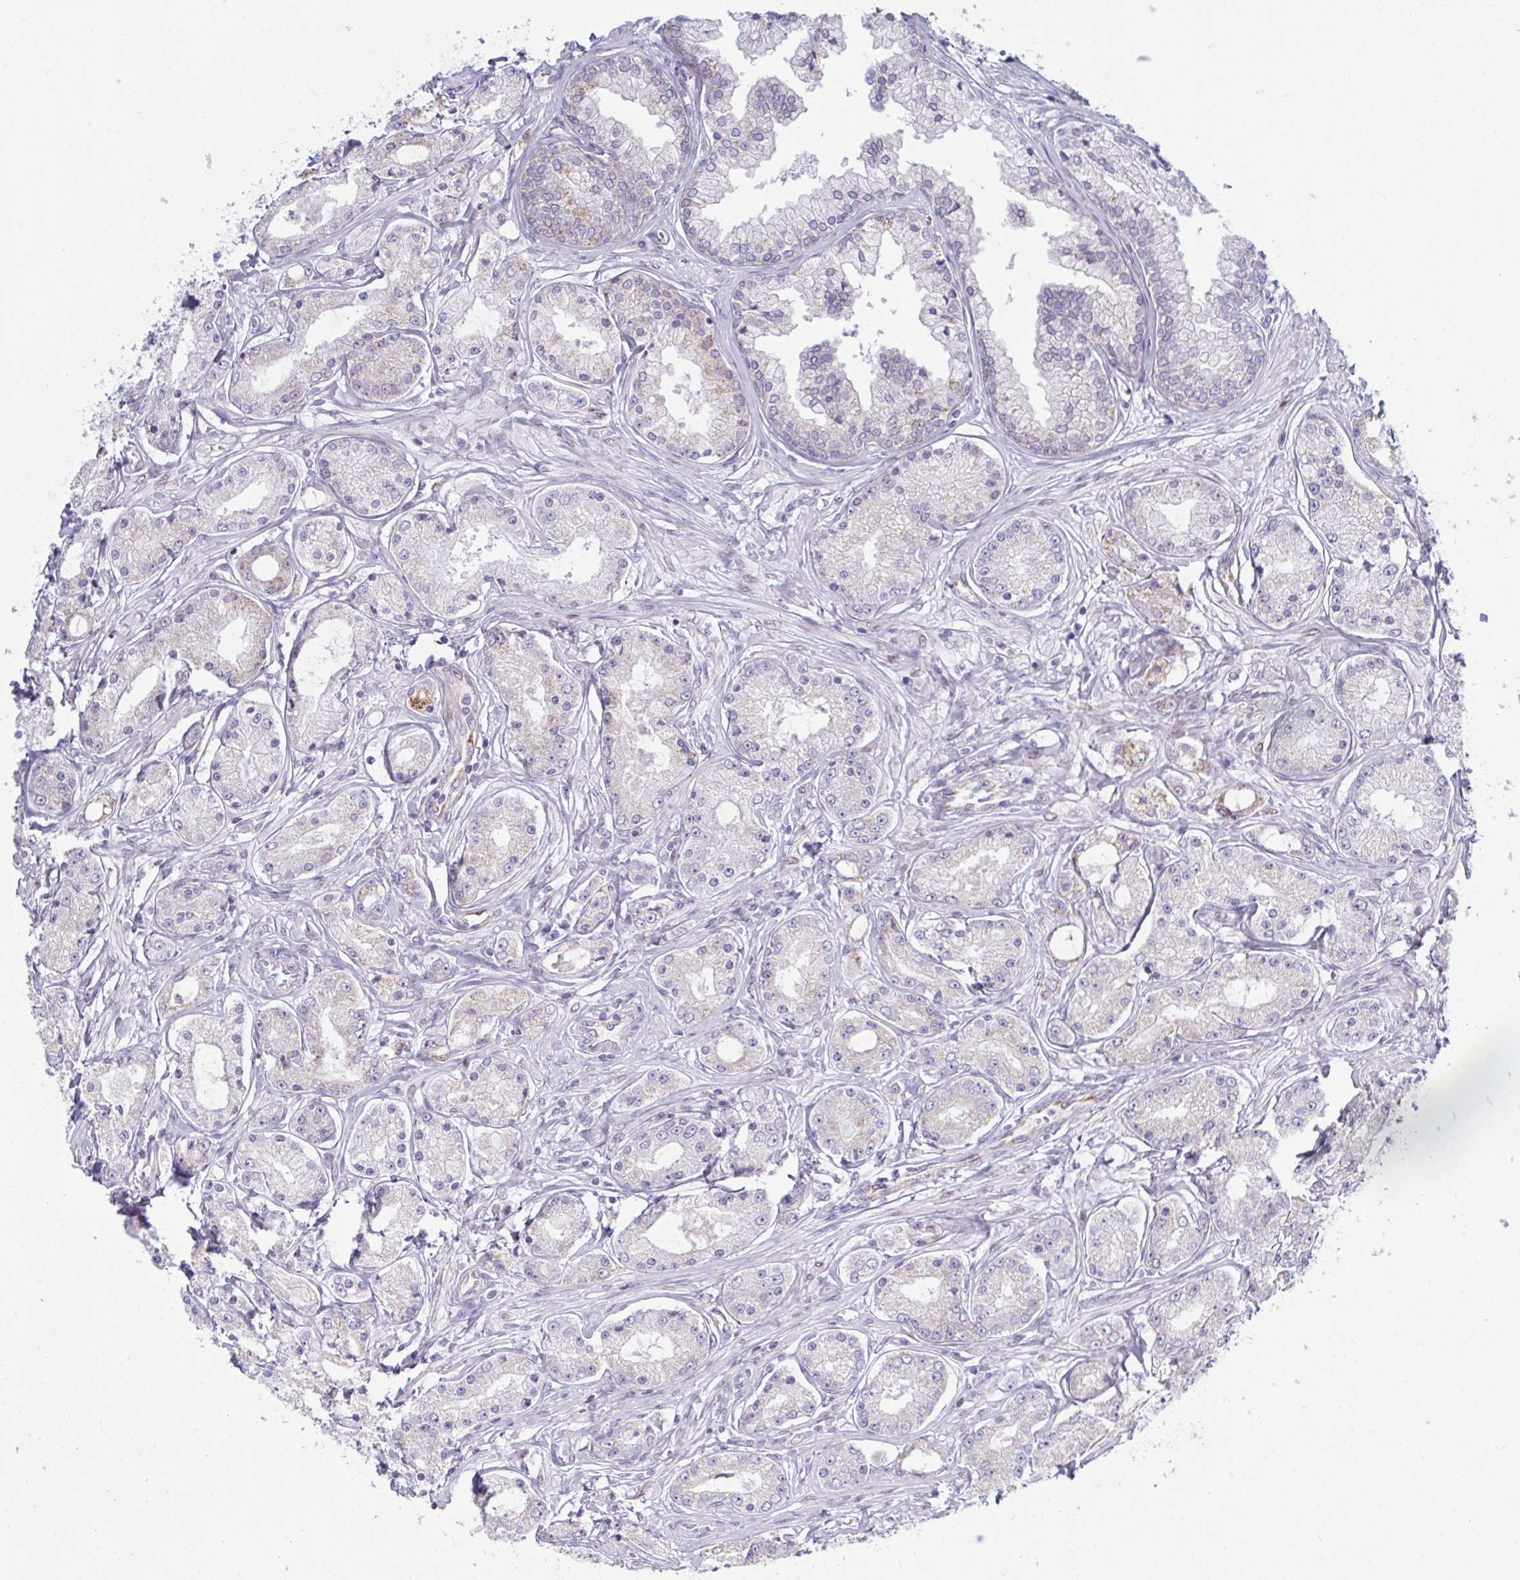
{"staining": {"intensity": "moderate", "quantity": "<25%", "location": "cytoplasmic/membranous"}, "tissue": "prostate cancer", "cell_type": "Tumor cells", "image_type": "cancer", "snomed": [{"axis": "morphology", "description": "Adenocarcinoma, High grade"}, {"axis": "topography", "description": "Prostate"}], "caption": "Prostate cancer was stained to show a protein in brown. There is low levels of moderate cytoplasmic/membranous staining in approximately <25% of tumor cells.", "gene": "TANK", "patient": {"sex": "male", "age": 66}}